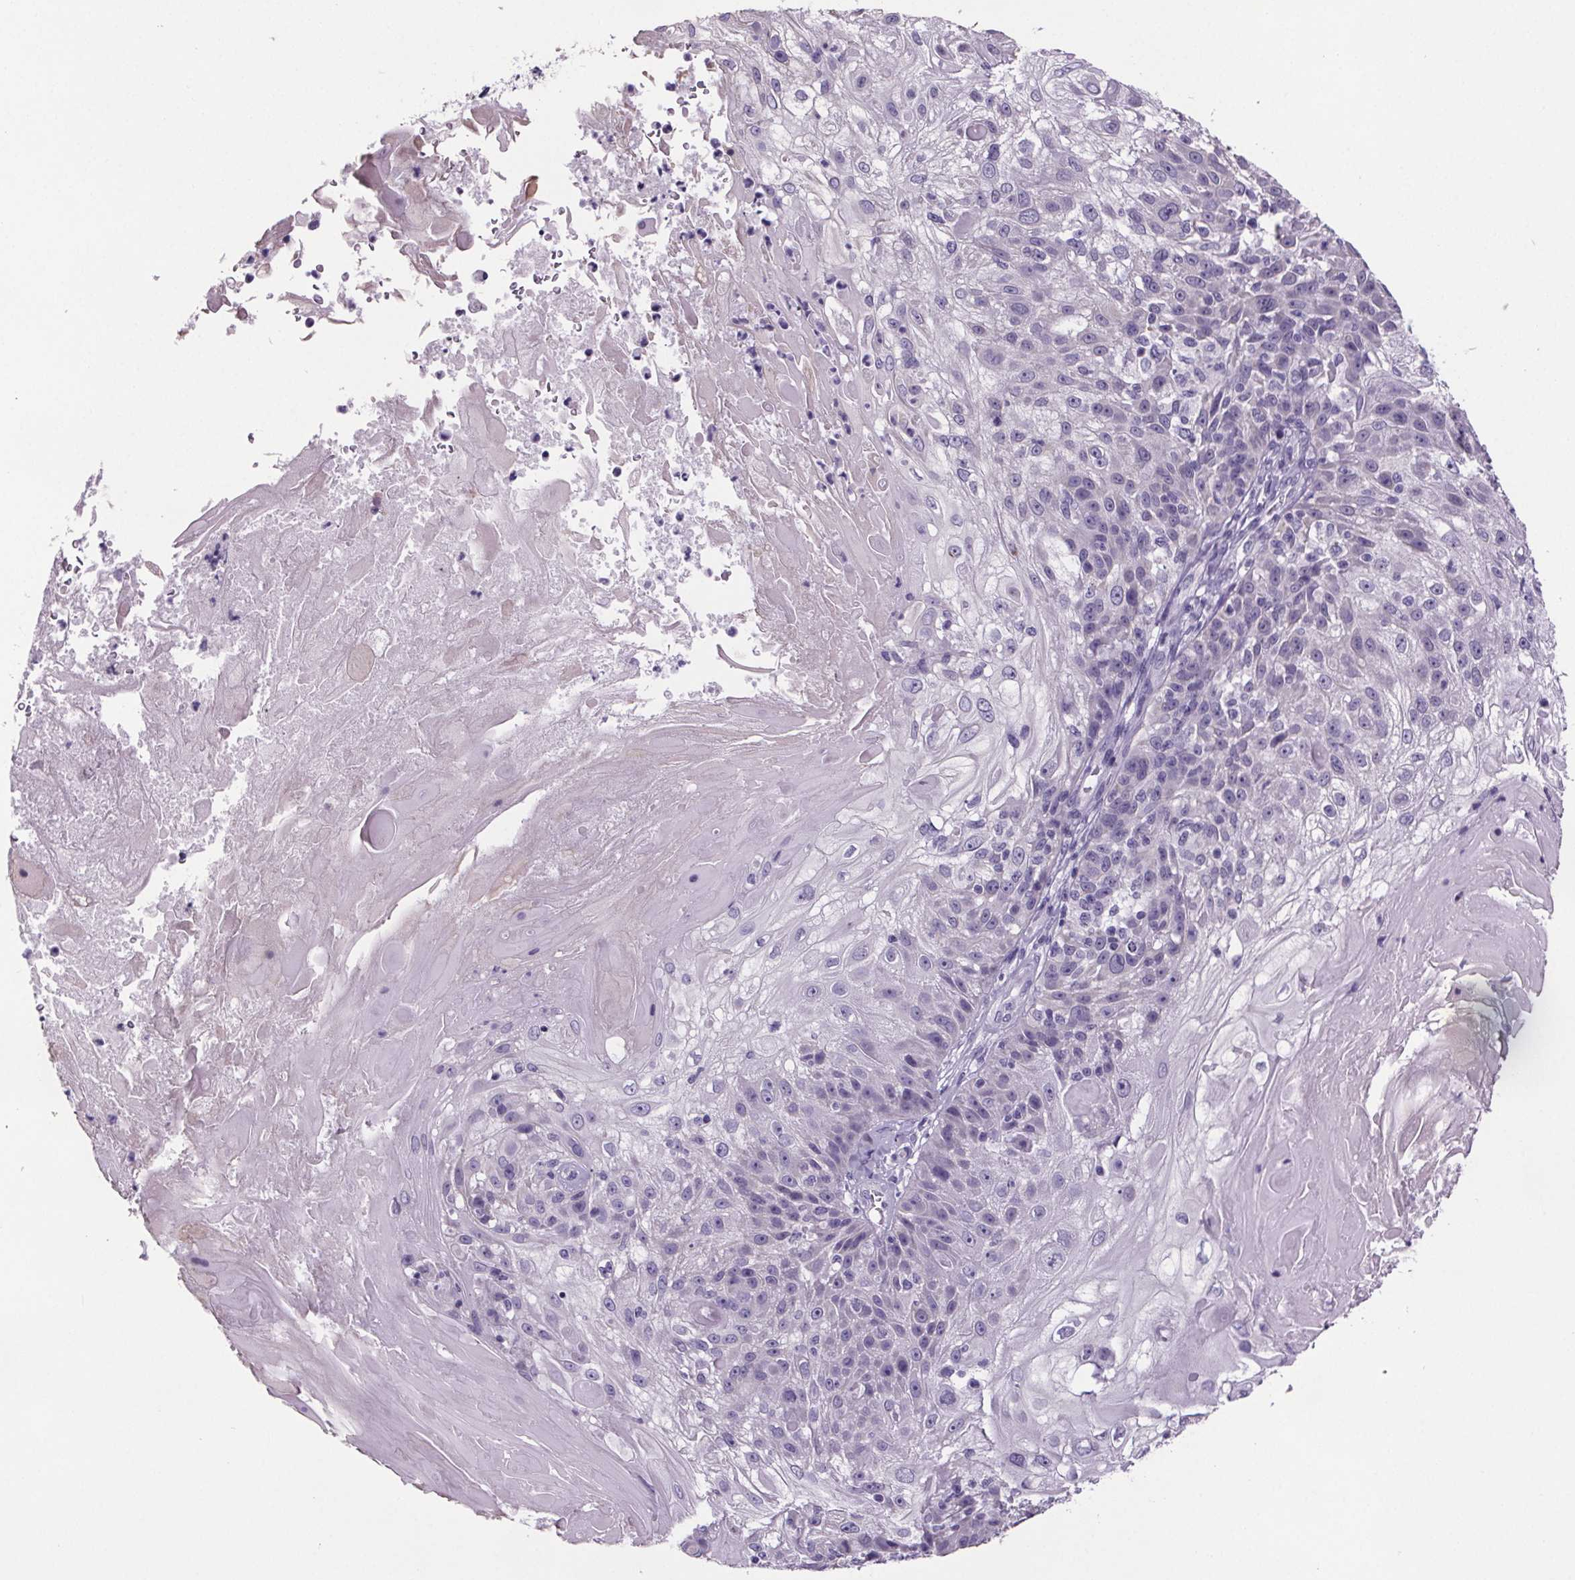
{"staining": {"intensity": "negative", "quantity": "none", "location": "none"}, "tissue": "skin cancer", "cell_type": "Tumor cells", "image_type": "cancer", "snomed": [{"axis": "morphology", "description": "Normal tissue, NOS"}, {"axis": "morphology", "description": "Squamous cell carcinoma, NOS"}, {"axis": "topography", "description": "Skin"}], "caption": "Human squamous cell carcinoma (skin) stained for a protein using IHC demonstrates no staining in tumor cells.", "gene": "CUBN", "patient": {"sex": "female", "age": 83}}